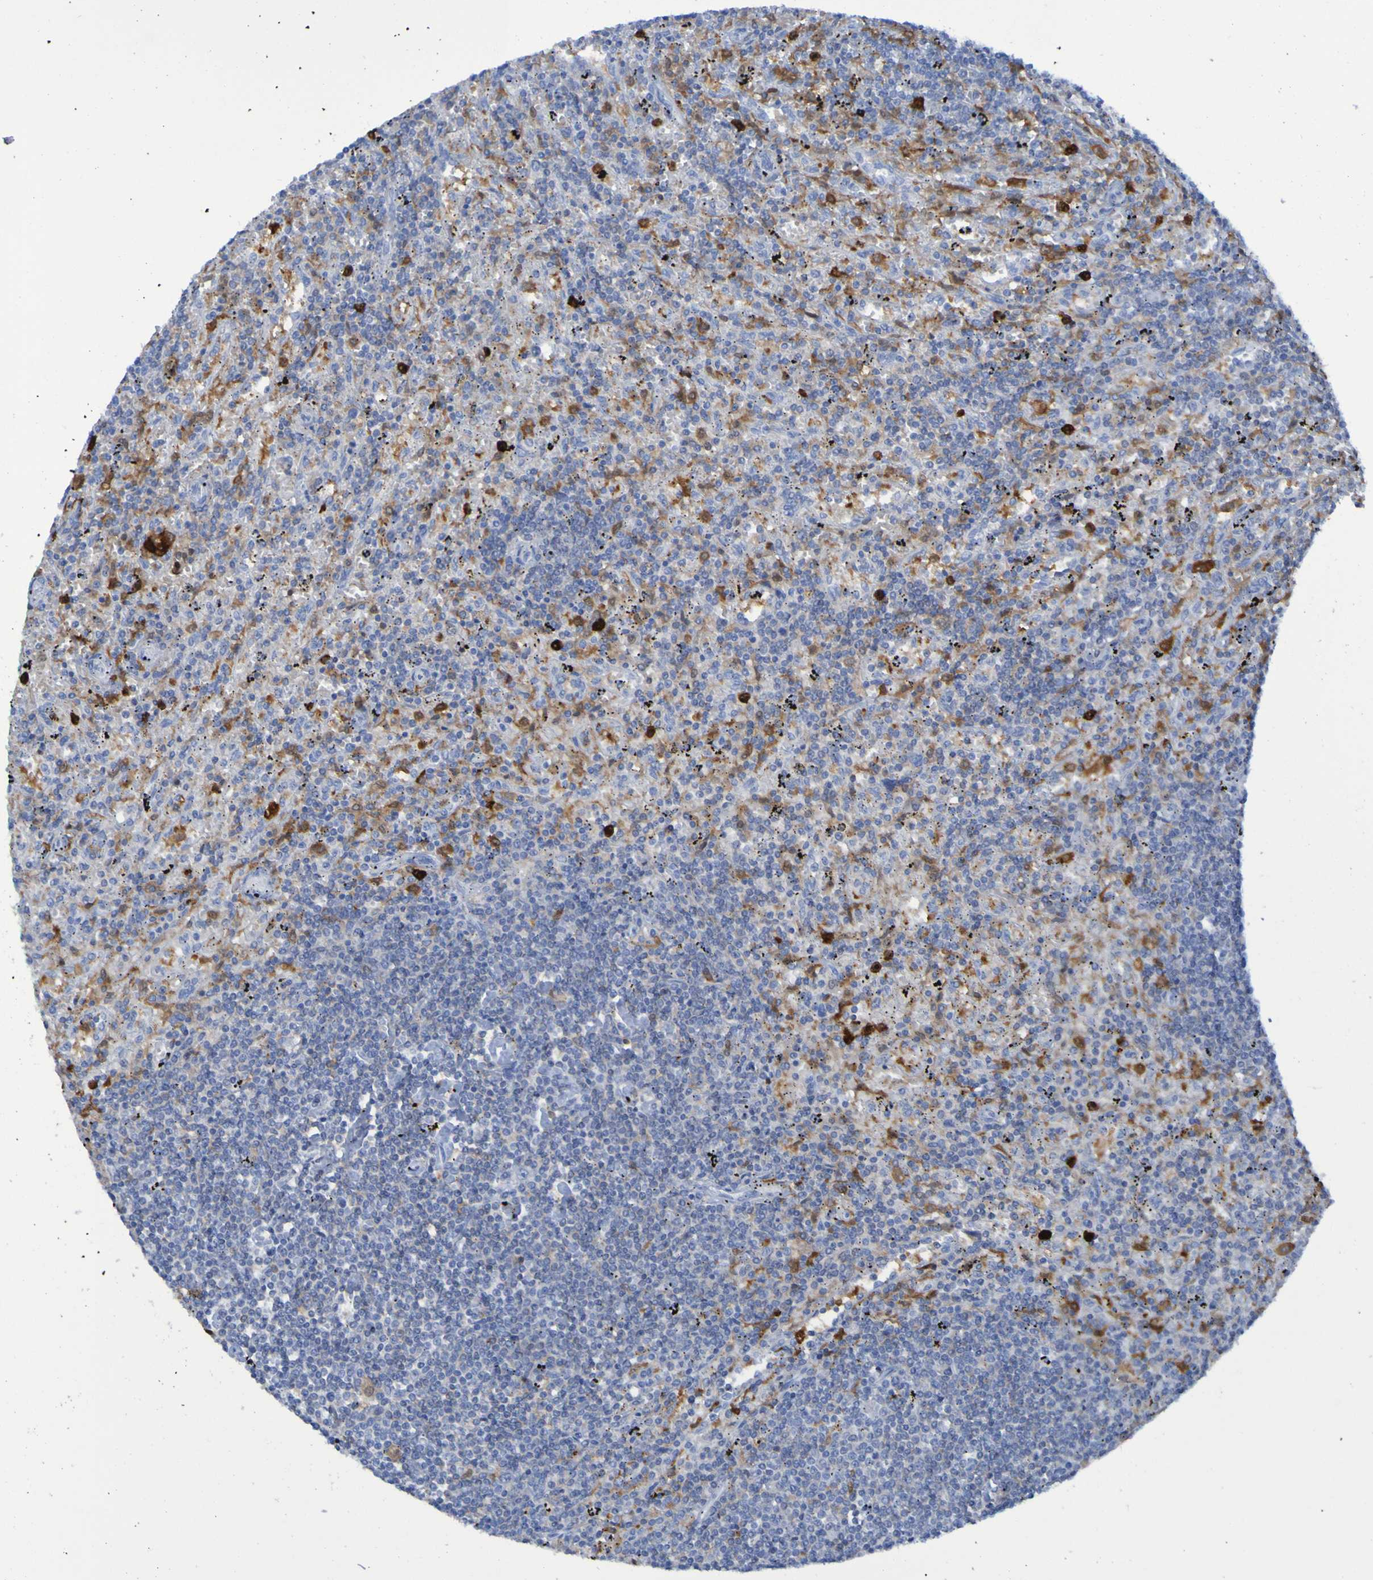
{"staining": {"intensity": "weak", "quantity": "<25%", "location": "cytoplasmic/membranous"}, "tissue": "lymphoma", "cell_type": "Tumor cells", "image_type": "cancer", "snomed": [{"axis": "morphology", "description": "Malignant lymphoma, non-Hodgkin's type, Low grade"}, {"axis": "topography", "description": "Spleen"}], "caption": "Lymphoma was stained to show a protein in brown. There is no significant positivity in tumor cells.", "gene": "MPPE1", "patient": {"sex": "male", "age": 76}}